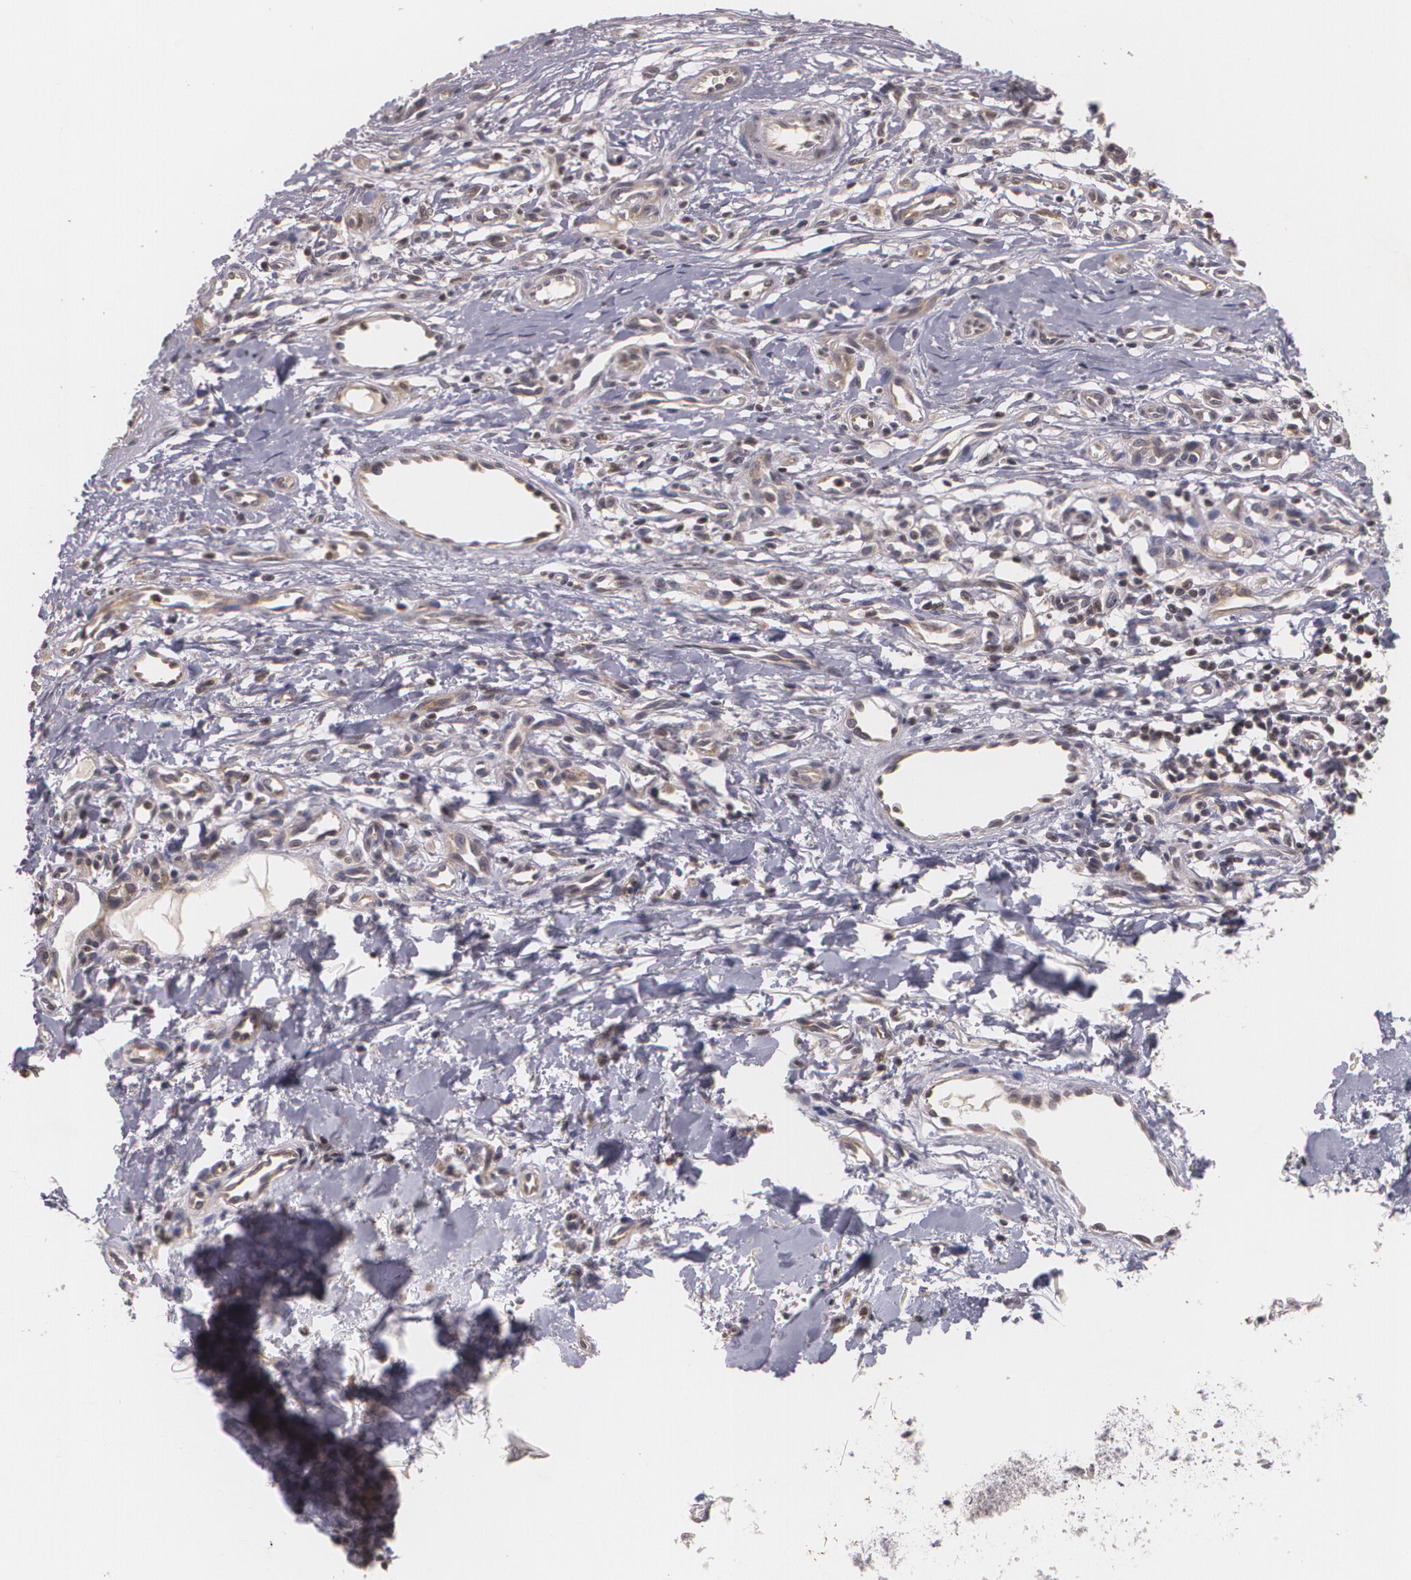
{"staining": {"intensity": "negative", "quantity": "none", "location": "none"}, "tissue": "skin cancer", "cell_type": "Tumor cells", "image_type": "cancer", "snomed": [{"axis": "morphology", "description": "Basal cell carcinoma"}, {"axis": "topography", "description": "Skin"}], "caption": "The image shows no significant expression in tumor cells of basal cell carcinoma (skin).", "gene": "VAV3", "patient": {"sex": "male", "age": 75}}